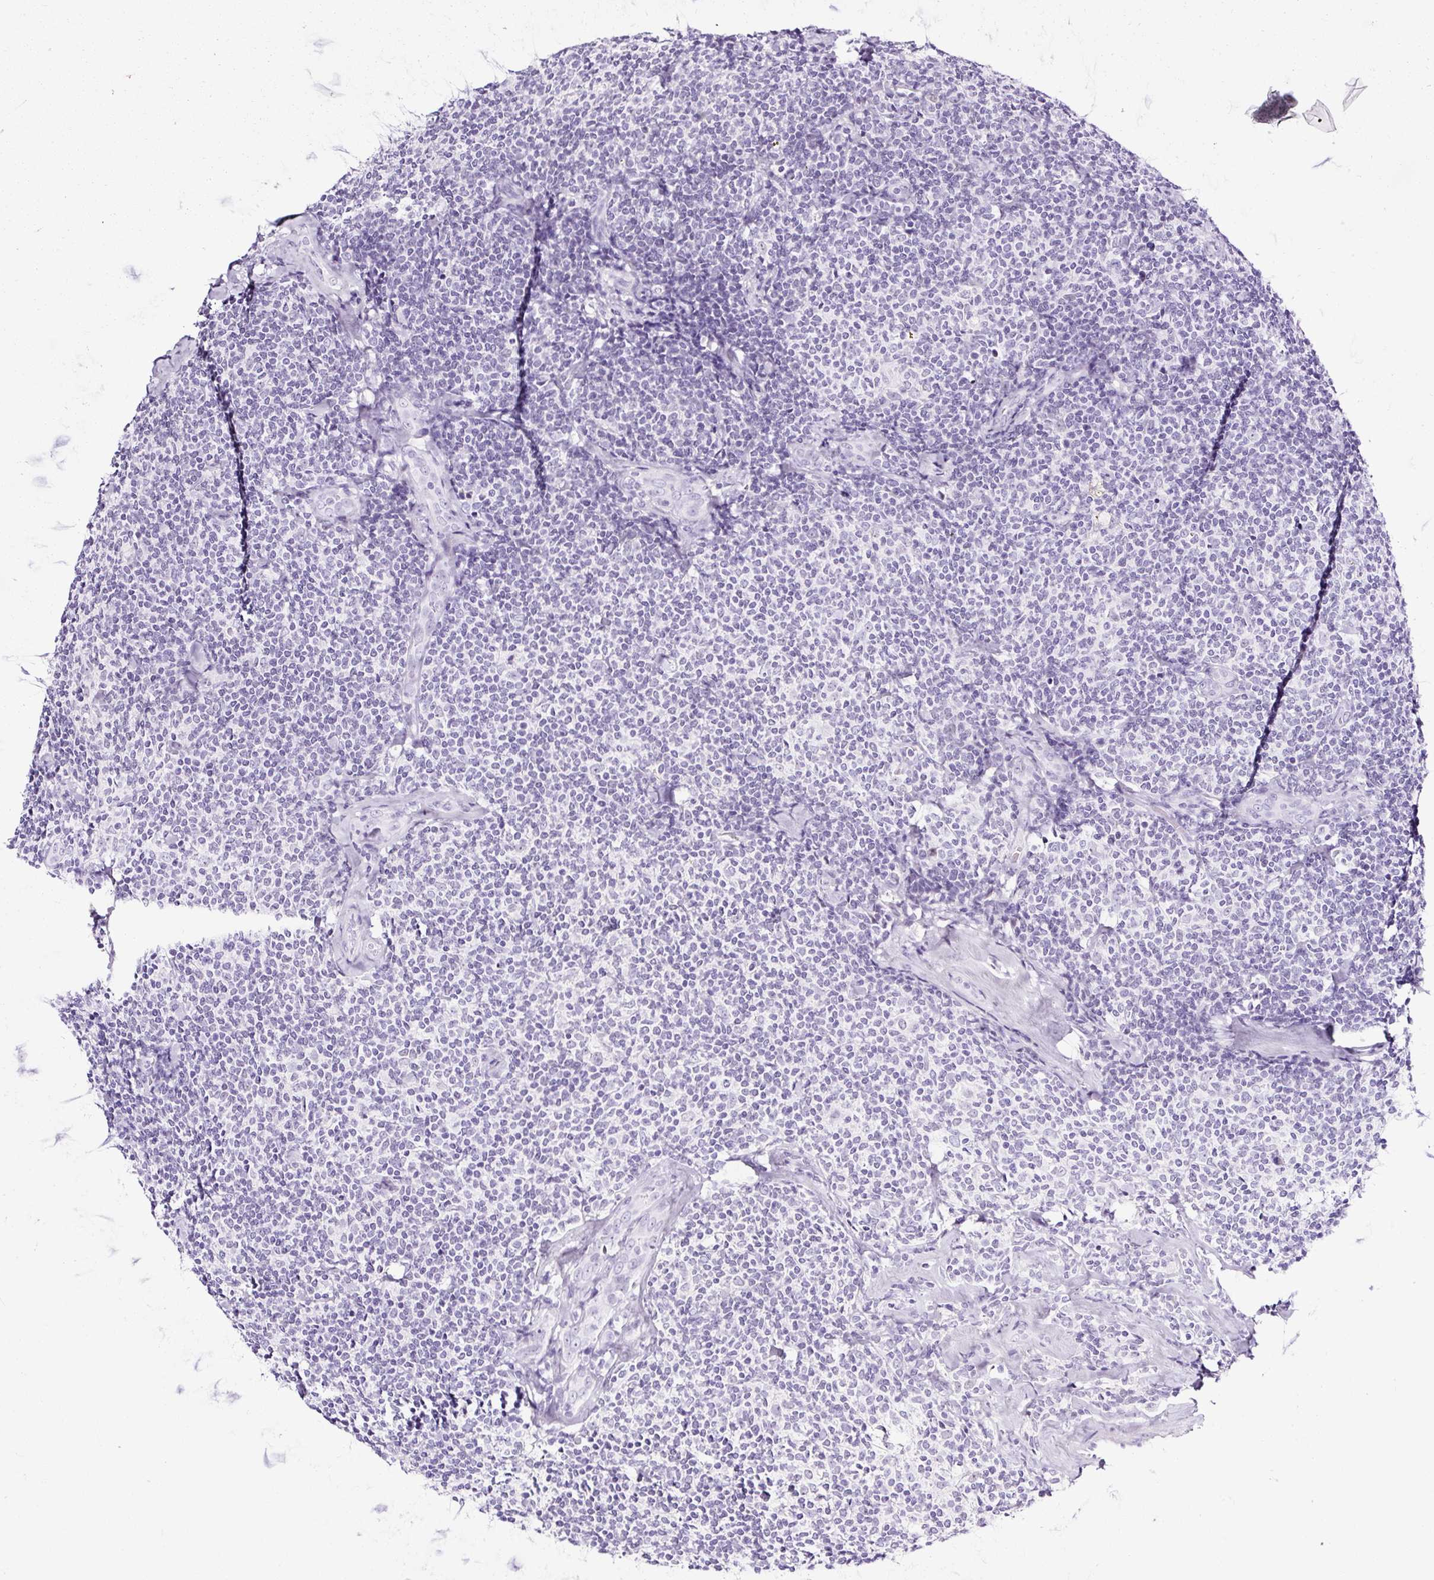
{"staining": {"intensity": "negative", "quantity": "none", "location": "none"}, "tissue": "lymphoma", "cell_type": "Tumor cells", "image_type": "cancer", "snomed": [{"axis": "morphology", "description": "Malignant lymphoma, non-Hodgkin's type, Low grade"}, {"axis": "topography", "description": "Lymph node"}], "caption": "Tumor cells are negative for protein expression in human lymphoma.", "gene": "NPHS2", "patient": {"sex": "female", "age": 56}}